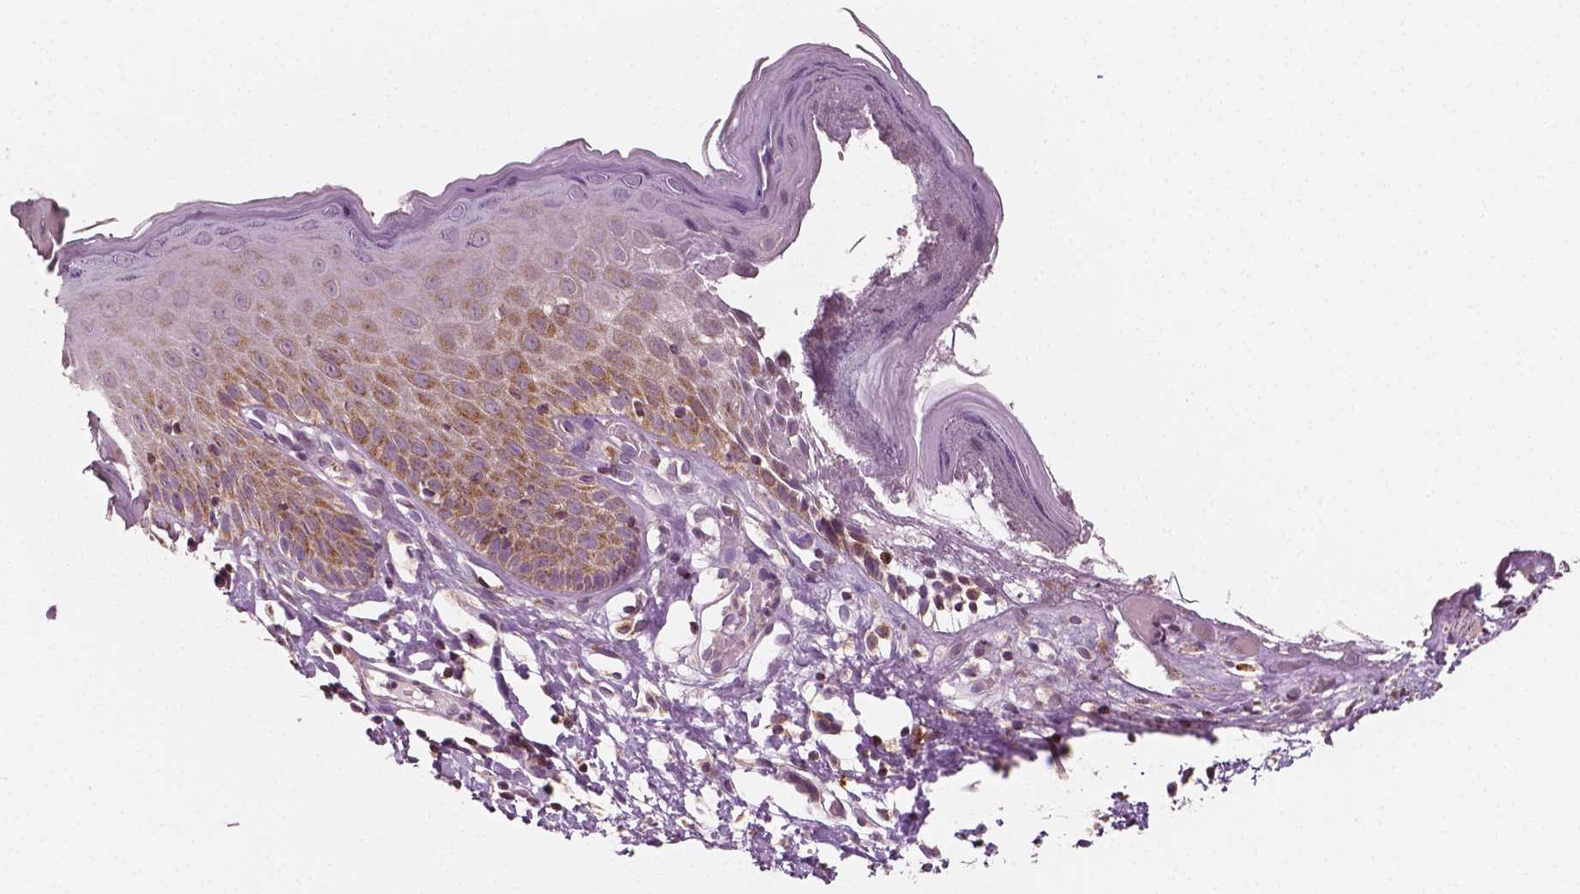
{"staining": {"intensity": "moderate", "quantity": ">75%", "location": "cytoplasmic/membranous"}, "tissue": "skin", "cell_type": "Epidermal cells", "image_type": "normal", "snomed": [{"axis": "morphology", "description": "Normal tissue, NOS"}, {"axis": "topography", "description": "Vulva"}], "caption": "IHC (DAB) staining of unremarkable skin displays moderate cytoplasmic/membranous protein positivity in approximately >75% of epidermal cells. The protein of interest is stained brown, and the nuclei are stained in blue (DAB (3,3'-diaminobenzidine) IHC with brightfield microscopy, high magnification).", "gene": "MCL1", "patient": {"sex": "female", "age": 68}}